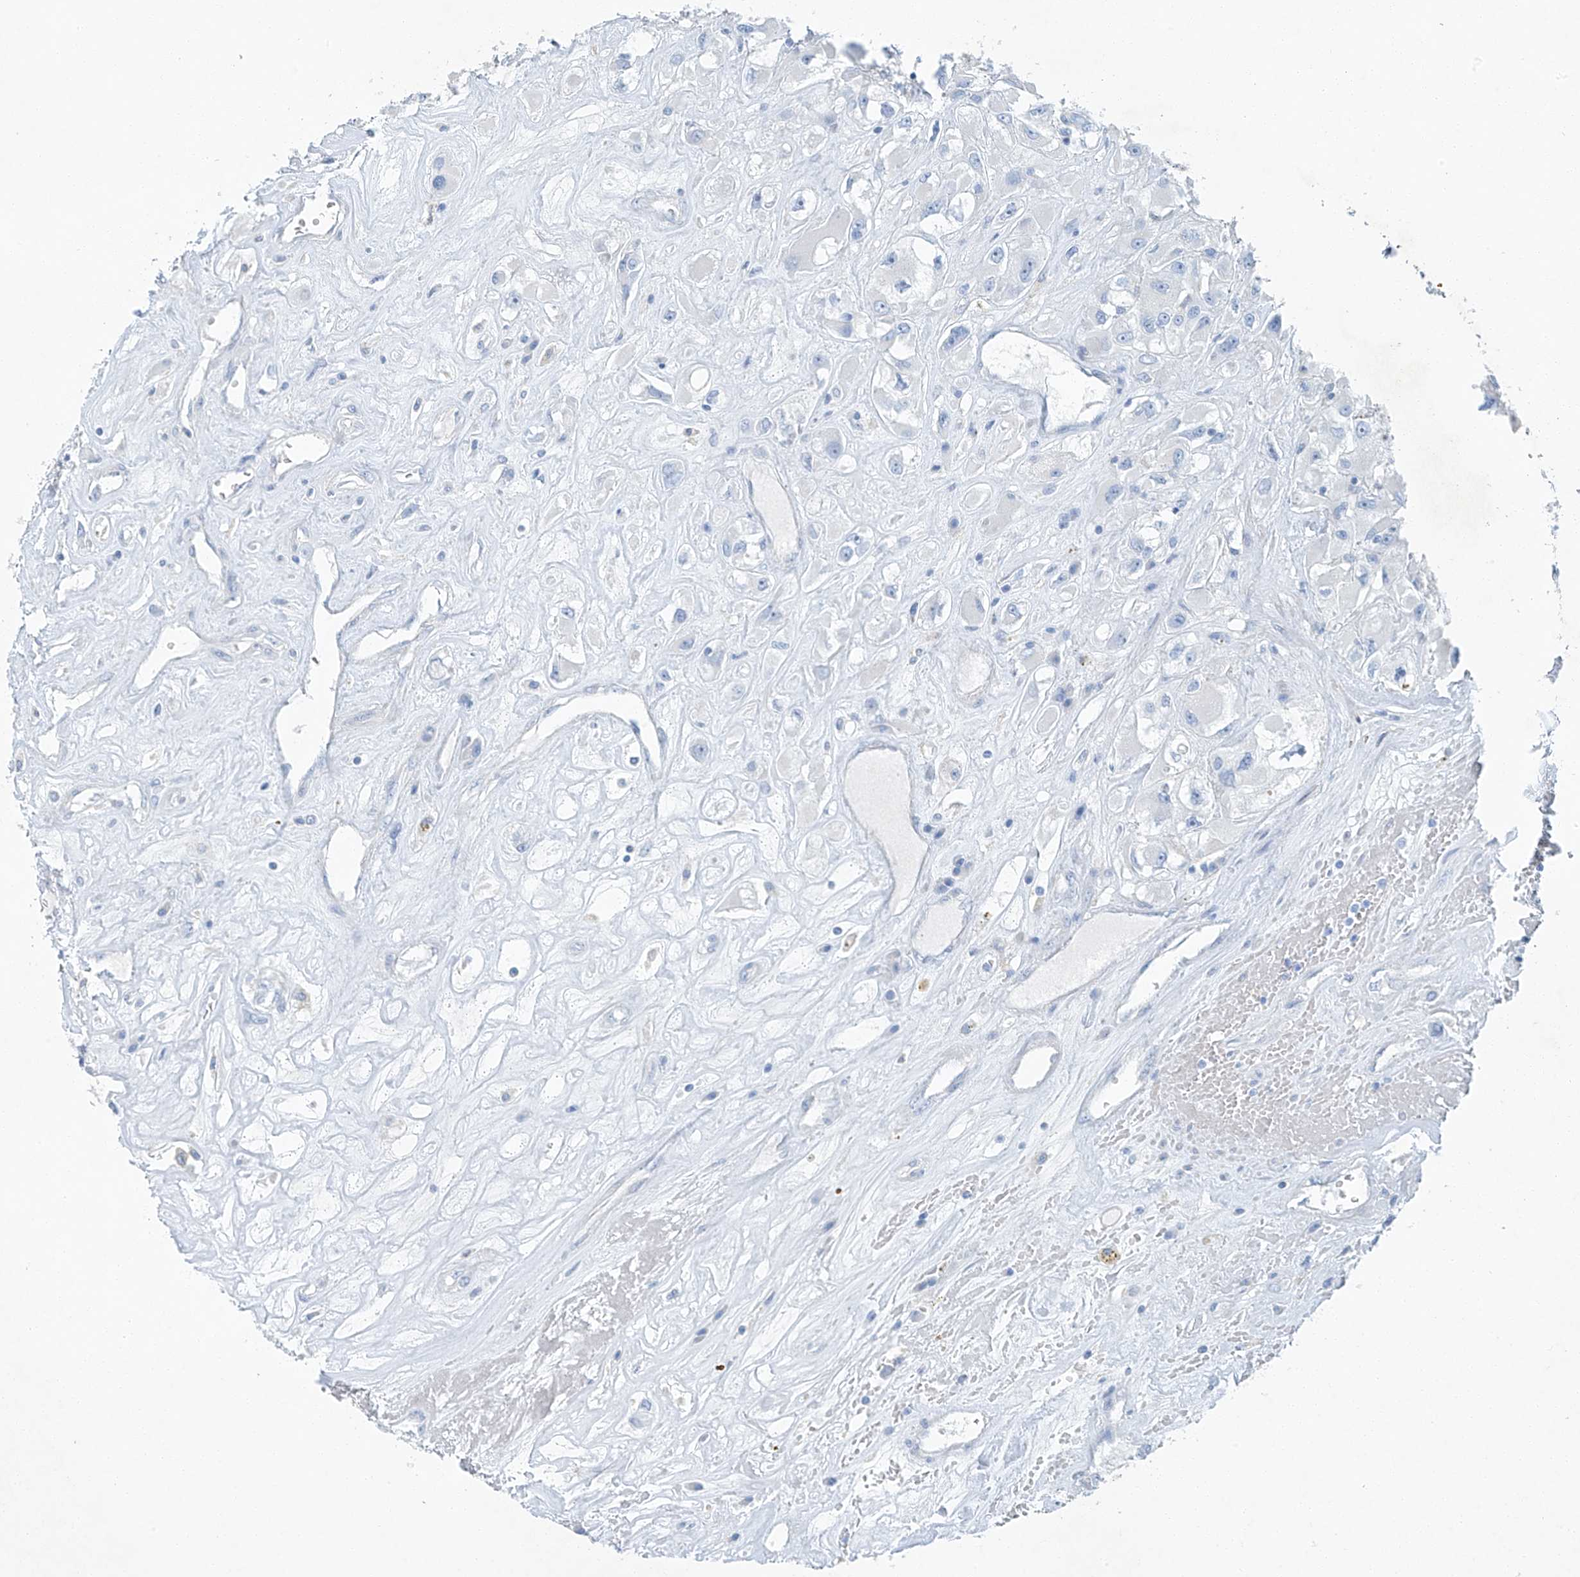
{"staining": {"intensity": "negative", "quantity": "none", "location": "none"}, "tissue": "renal cancer", "cell_type": "Tumor cells", "image_type": "cancer", "snomed": [{"axis": "morphology", "description": "Adenocarcinoma, NOS"}, {"axis": "topography", "description": "Kidney"}], "caption": "Histopathology image shows no significant protein staining in tumor cells of renal cancer. The staining is performed using DAB brown chromogen with nuclei counter-stained in using hematoxylin.", "gene": "C1orf87", "patient": {"sex": "female", "age": 52}}